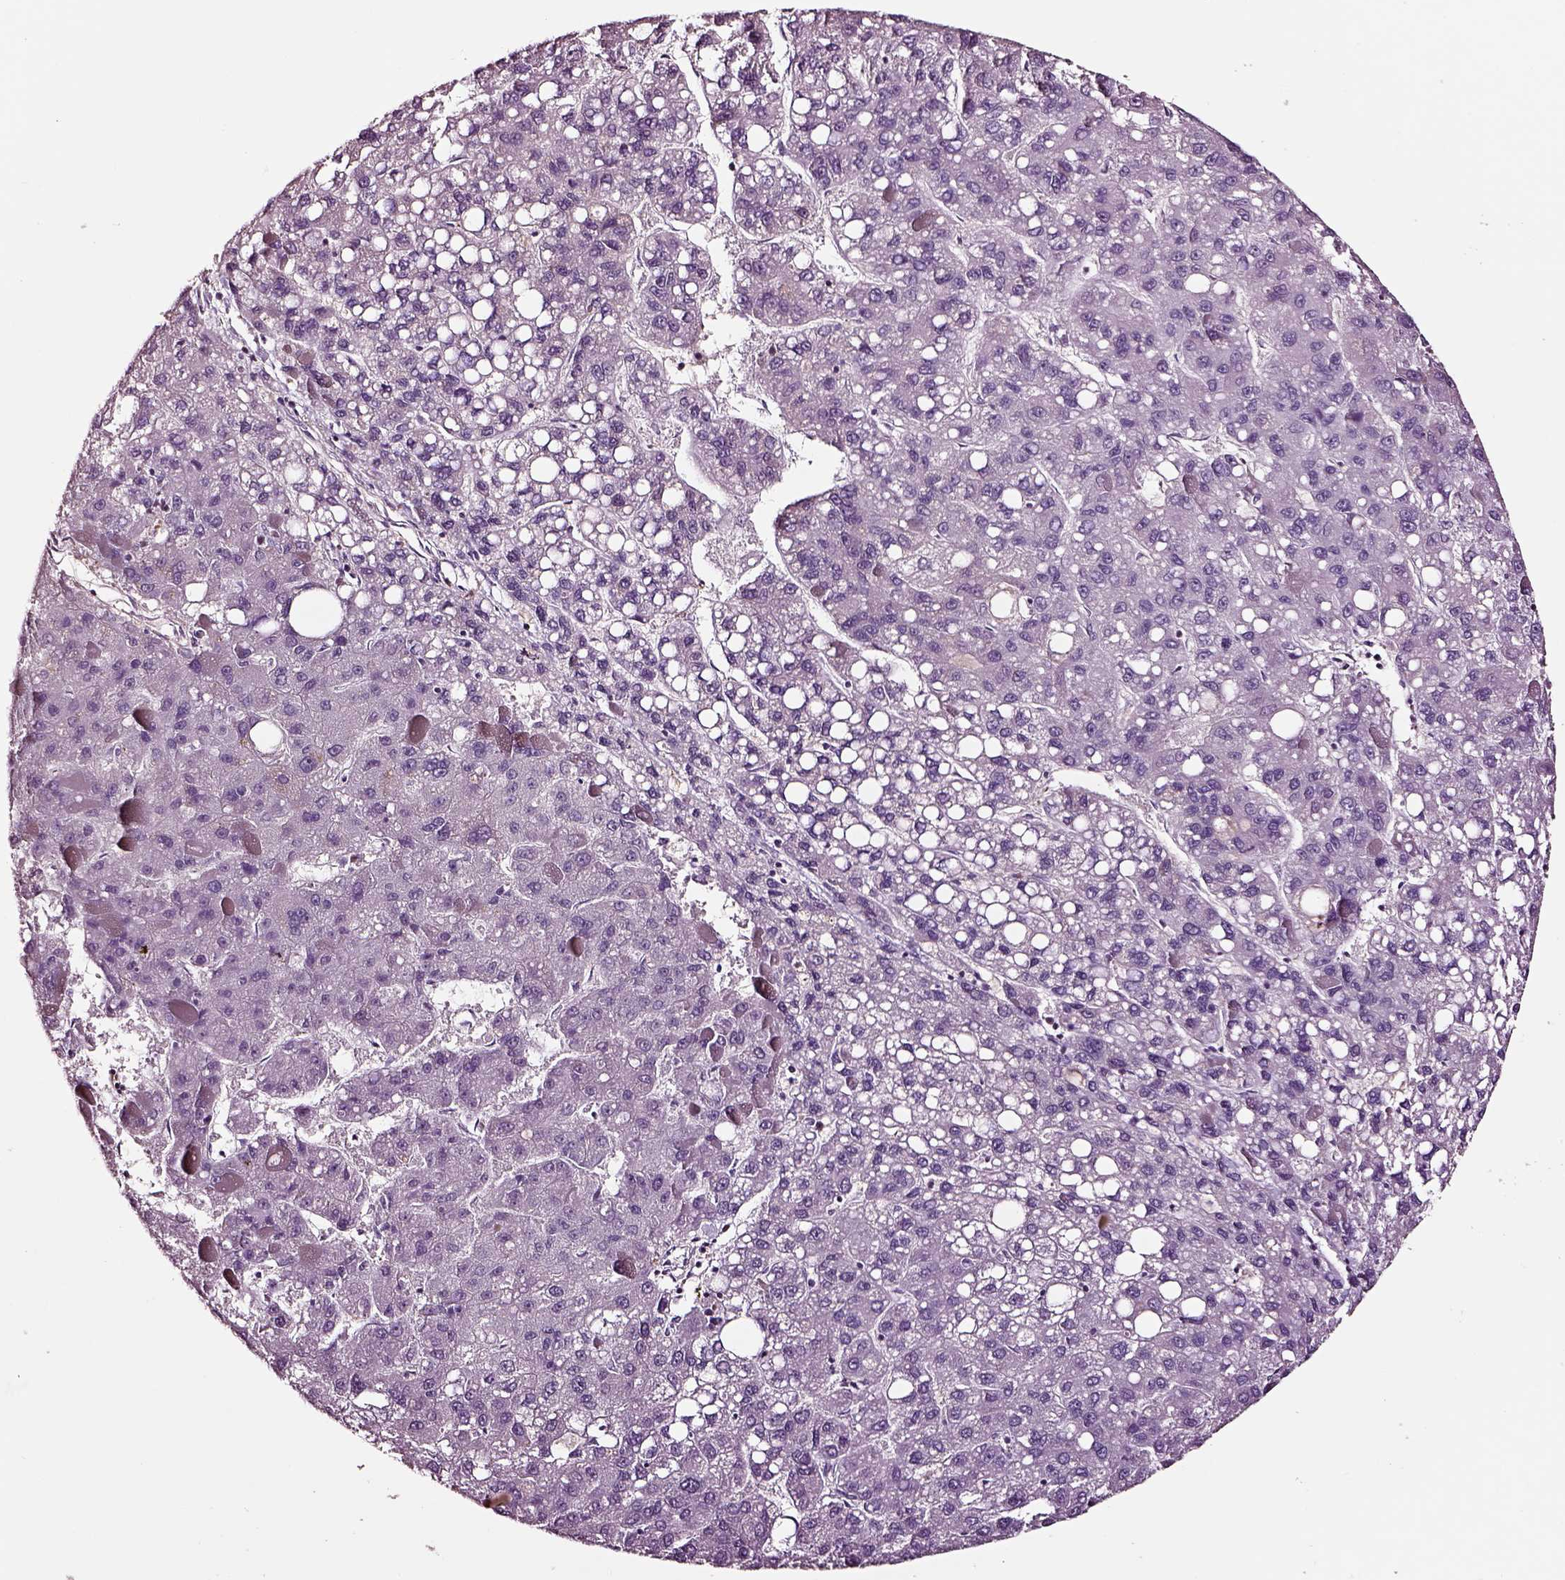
{"staining": {"intensity": "negative", "quantity": "none", "location": "none"}, "tissue": "liver cancer", "cell_type": "Tumor cells", "image_type": "cancer", "snomed": [{"axis": "morphology", "description": "Carcinoma, Hepatocellular, NOS"}, {"axis": "topography", "description": "Liver"}], "caption": "This micrograph is of hepatocellular carcinoma (liver) stained with IHC to label a protein in brown with the nuclei are counter-stained blue. There is no positivity in tumor cells.", "gene": "SOX10", "patient": {"sex": "female", "age": 82}}